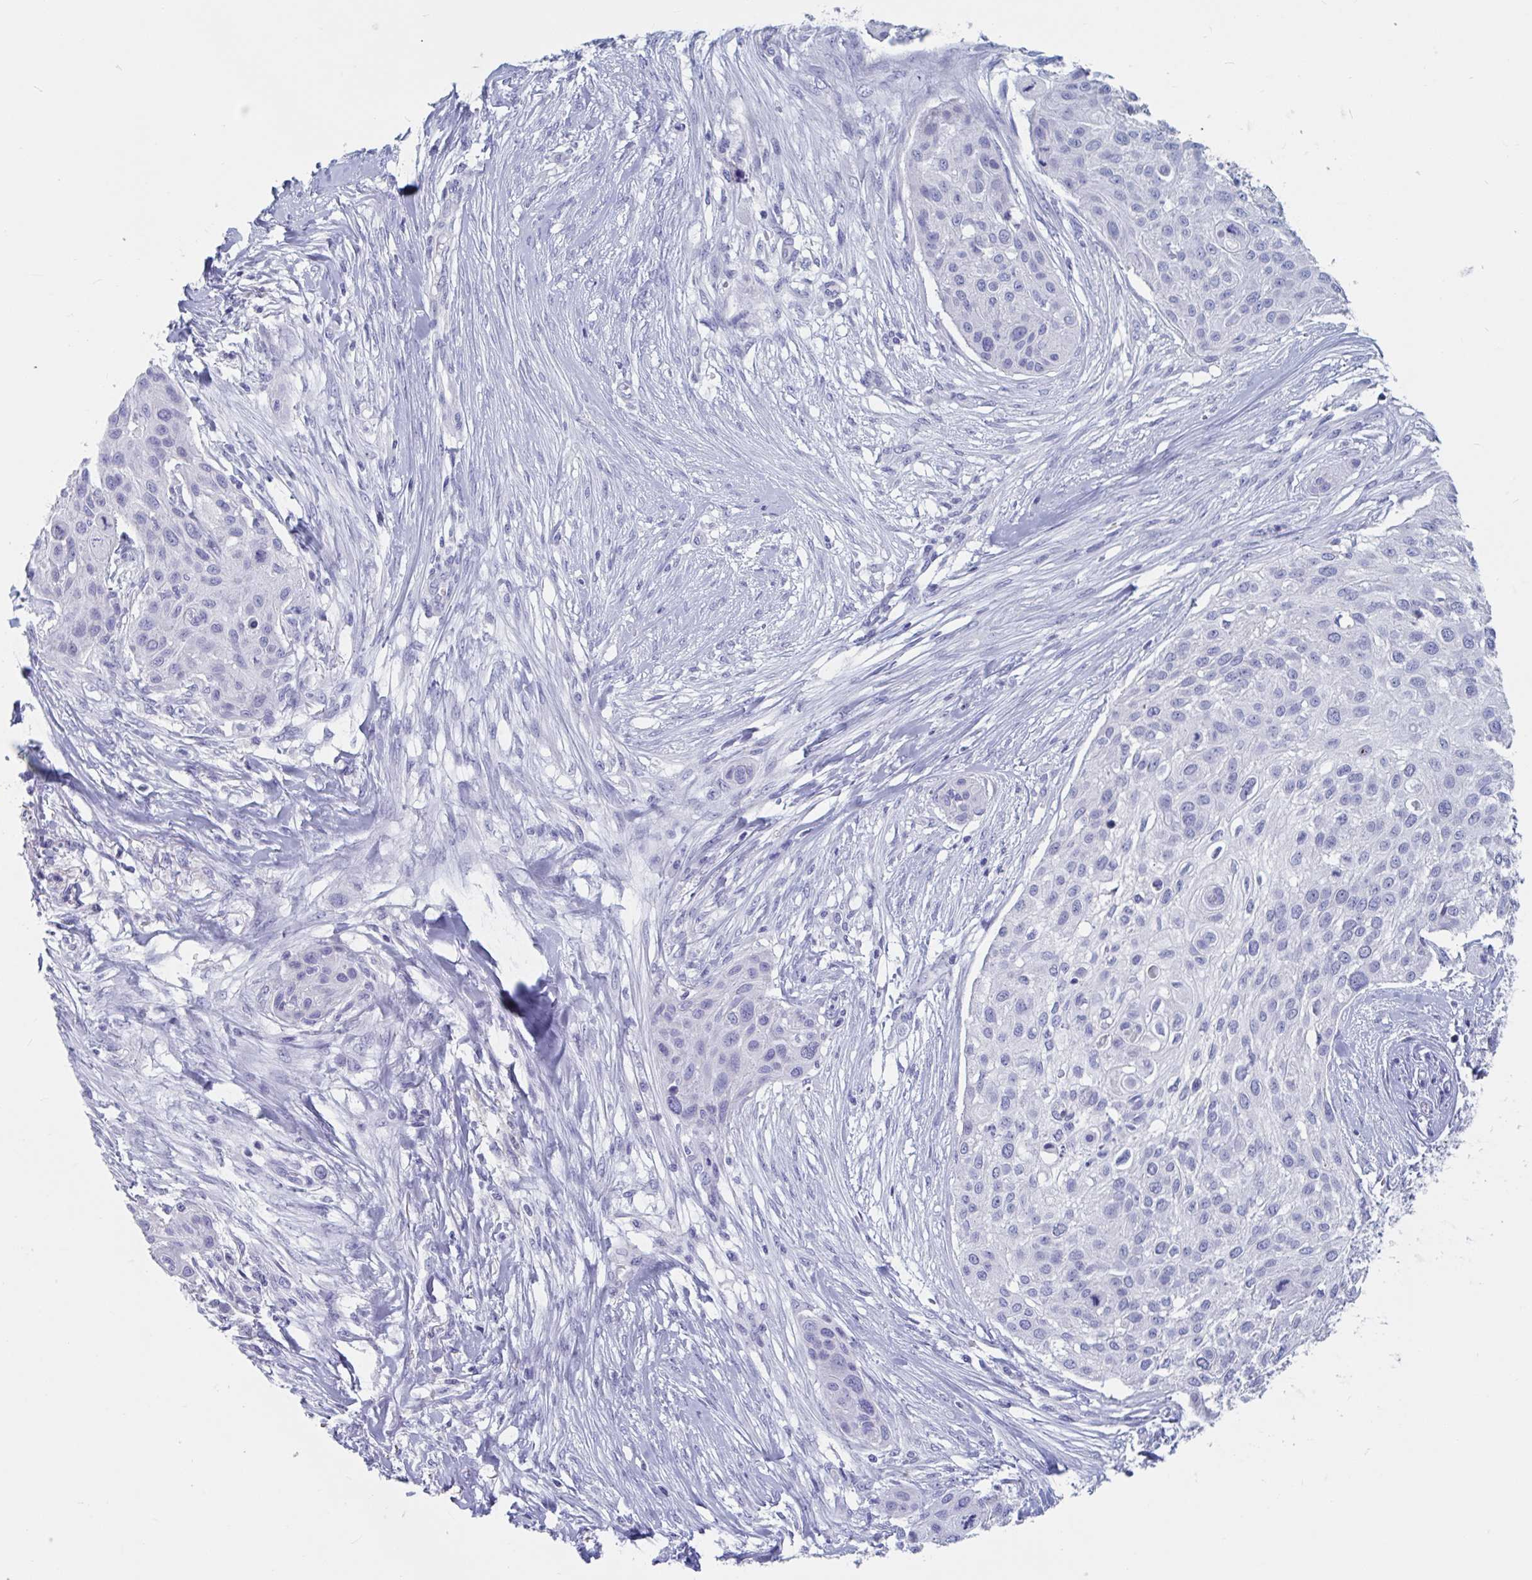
{"staining": {"intensity": "negative", "quantity": "none", "location": "none"}, "tissue": "skin cancer", "cell_type": "Tumor cells", "image_type": "cancer", "snomed": [{"axis": "morphology", "description": "Squamous cell carcinoma, NOS"}, {"axis": "topography", "description": "Skin"}], "caption": "Tumor cells are negative for brown protein staining in skin squamous cell carcinoma.", "gene": "DPEP3", "patient": {"sex": "female", "age": 87}}